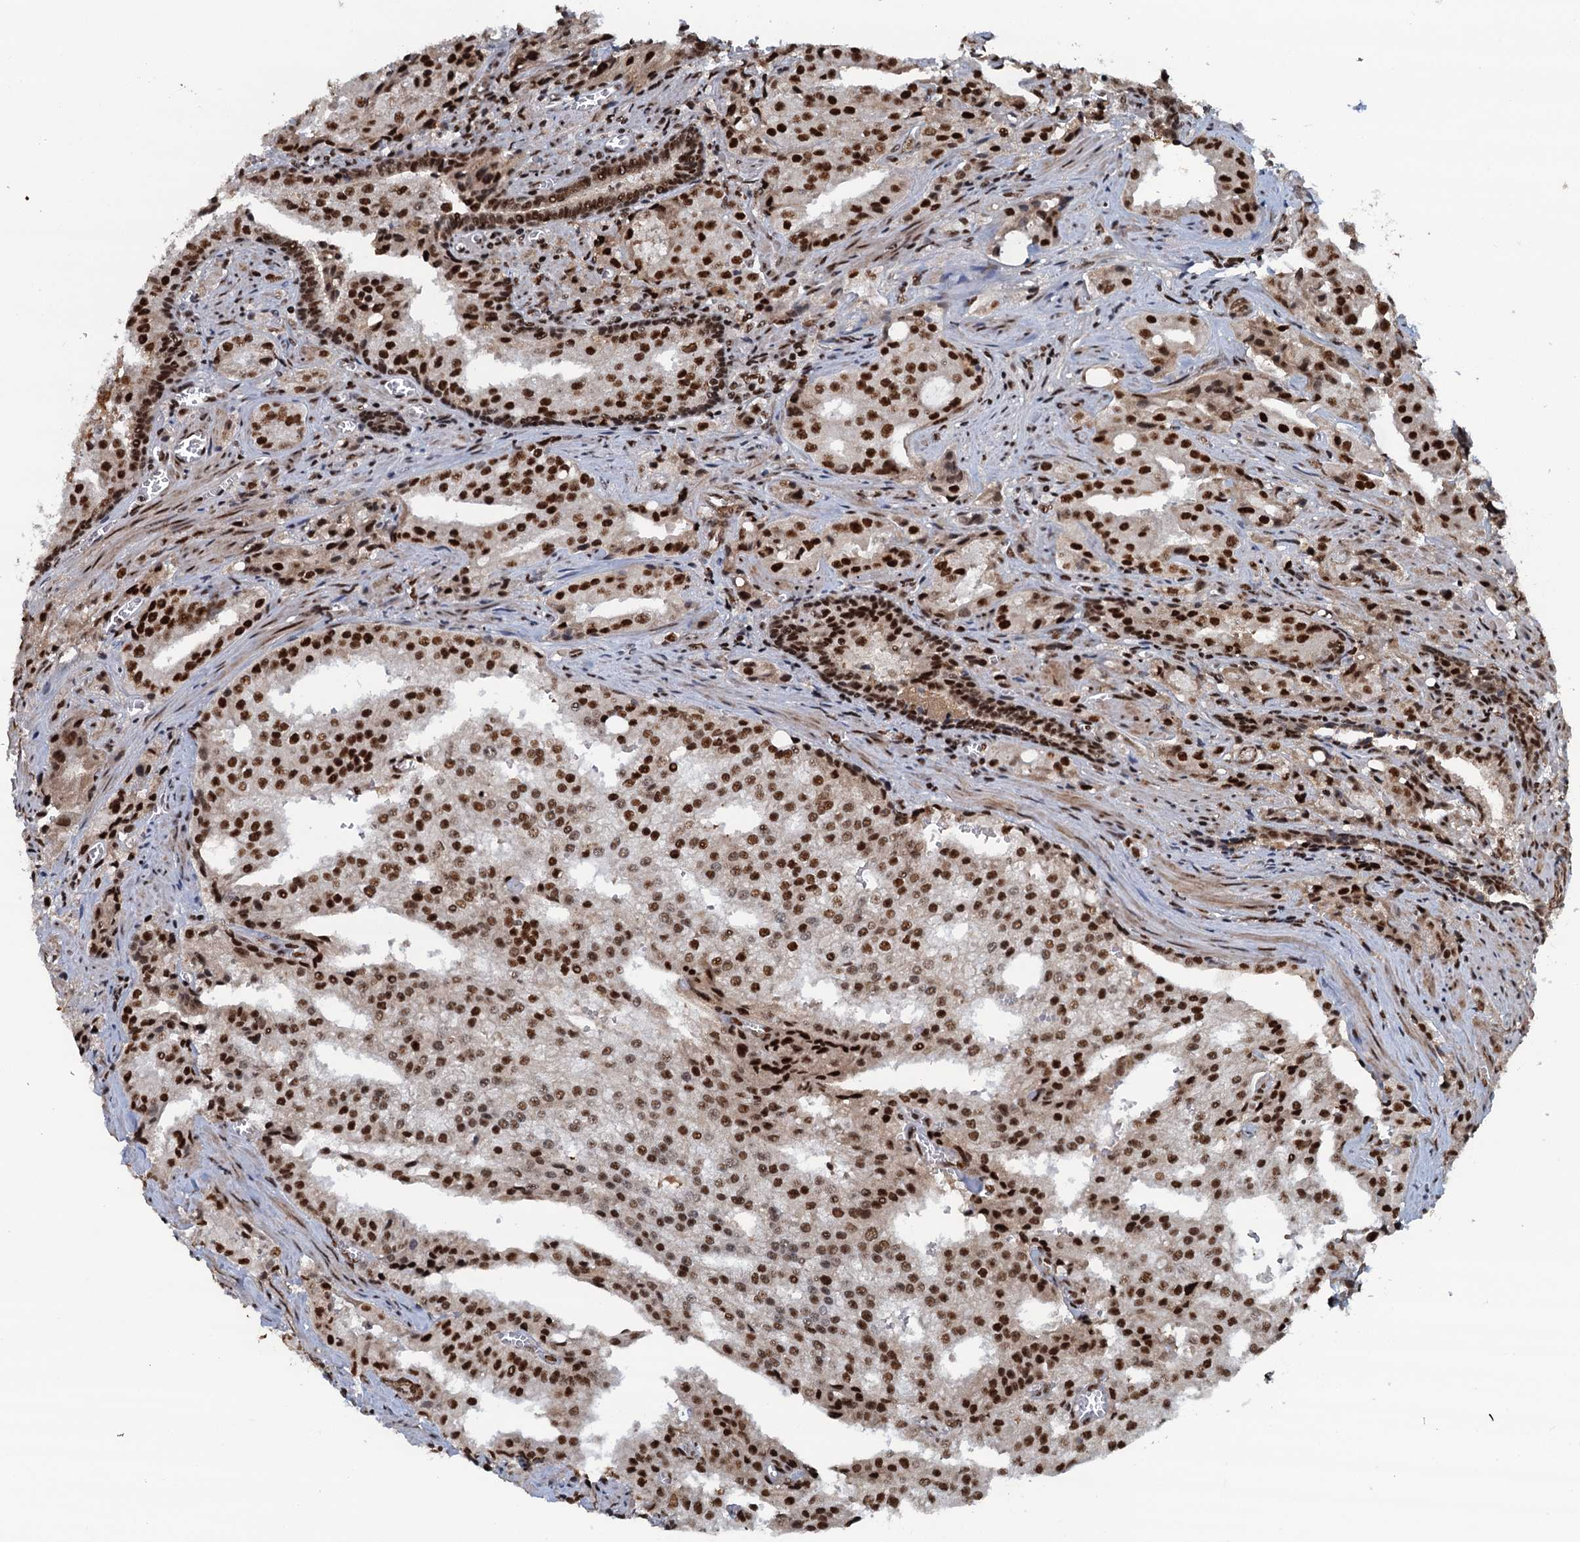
{"staining": {"intensity": "strong", "quantity": ">75%", "location": "nuclear"}, "tissue": "prostate cancer", "cell_type": "Tumor cells", "image_type": "cancer", "snomed": [{"axis": "morphology", "description": "Adenocarcinoma, High grade"}, {"axis": "topography", "description": "Prostate"}], "caption": "Tumor cells reveal strong nuclear positivity in about >75% of cells in prostate cancer.", "gene": "ZC3H18", "patient": {"sex": "male", "age": 68}}